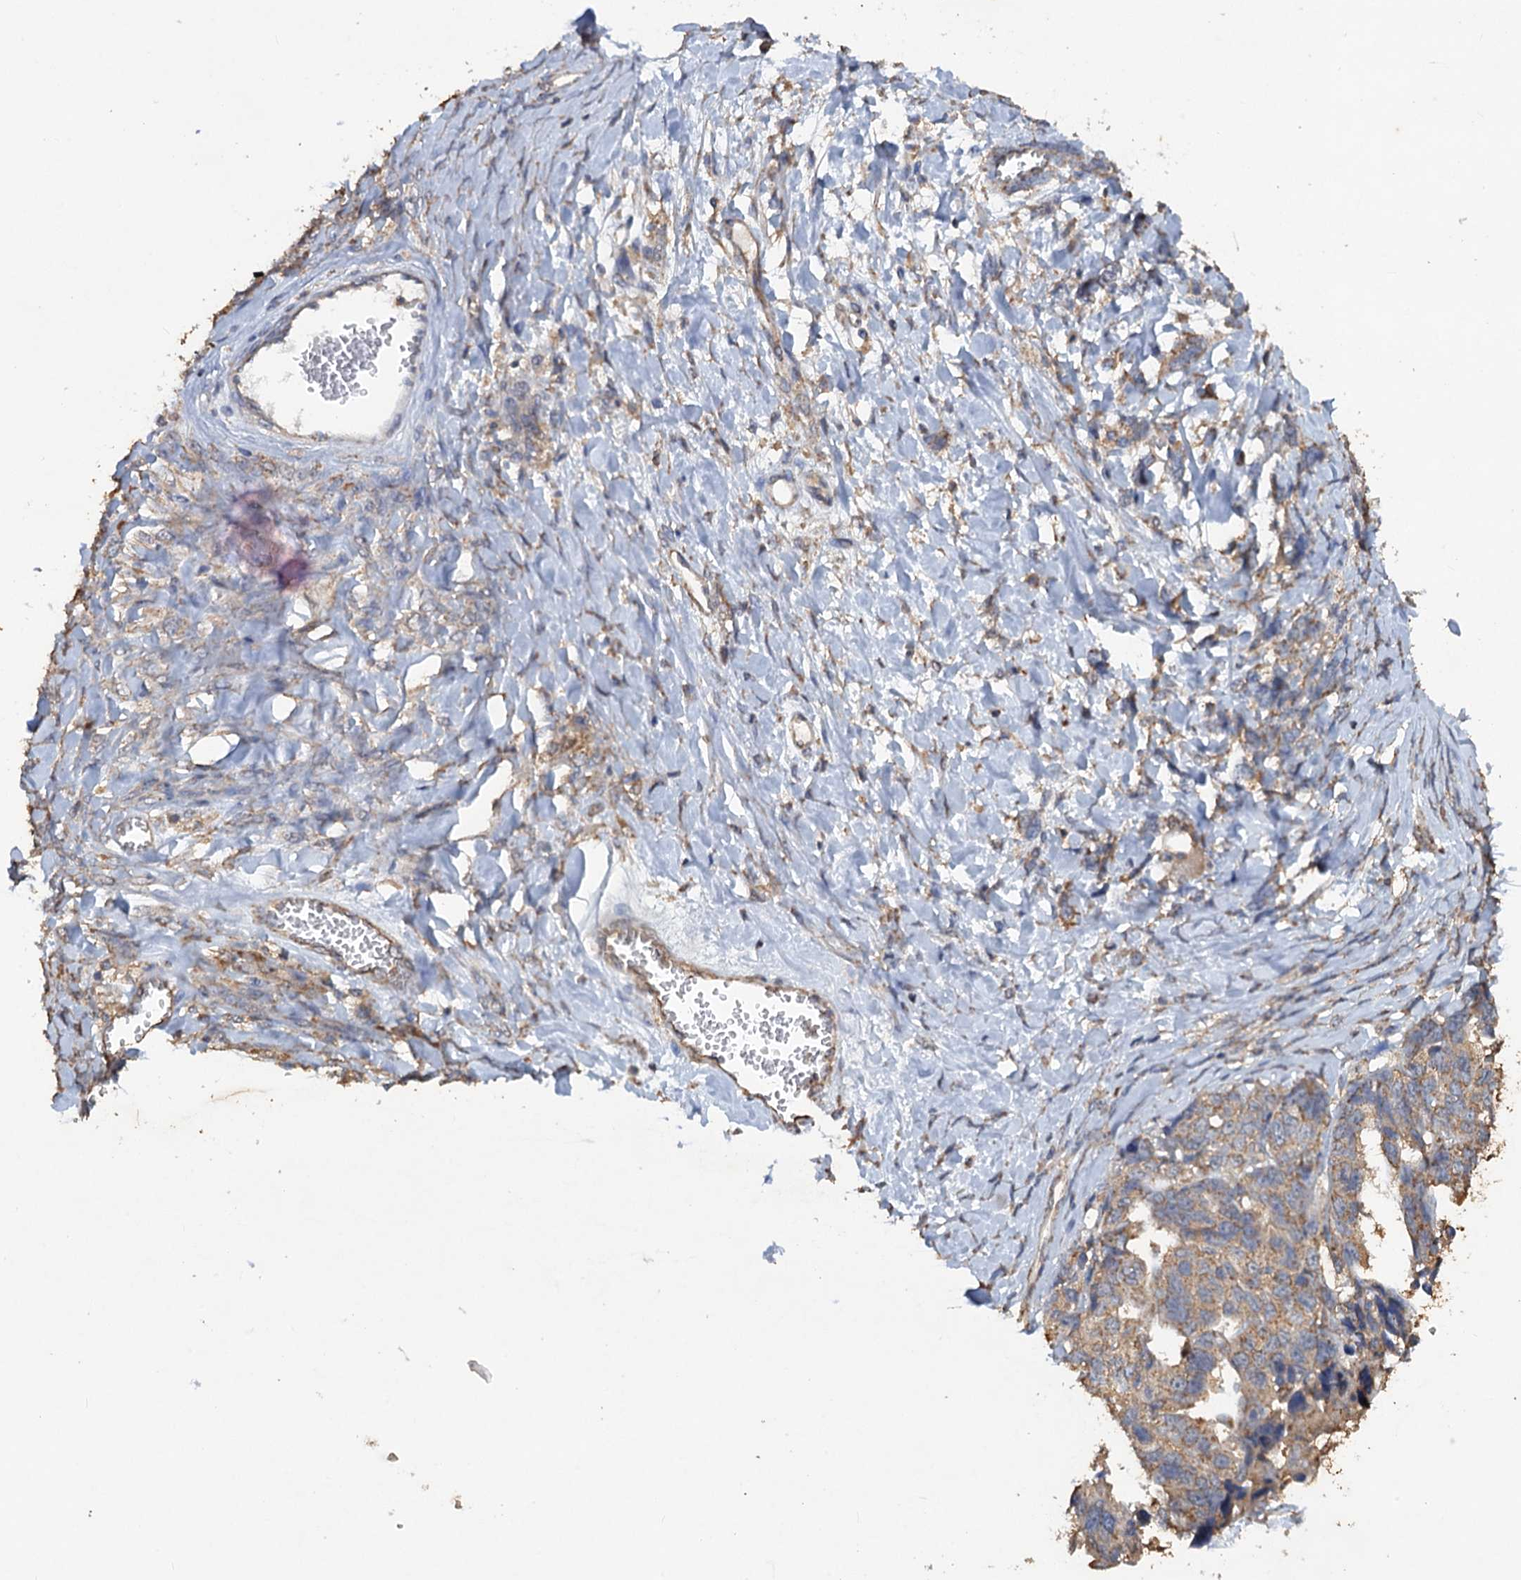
{"staining": {"intensity": "weak", "quantity": ">75%", "location": "cytoplasmic/membranous"}, "tissue": "ovarian cancer", "cell_type": "Tumor cells", "image_type": "cancer", "snomed": [{"axis": "morphology", "description": "Cystadenocarcinoma, serous, NOS"}, {"axis": "topography", "description": "Ovary"}], "caption": "Ovarian cancer (serous cystadenocarcinoma) tissue demonstrates weak cytoplasmic/membranous expression in about >75% of tumor cells", "gene": "SCUBE3", "patient": {"sex": "female", "age": 79}}